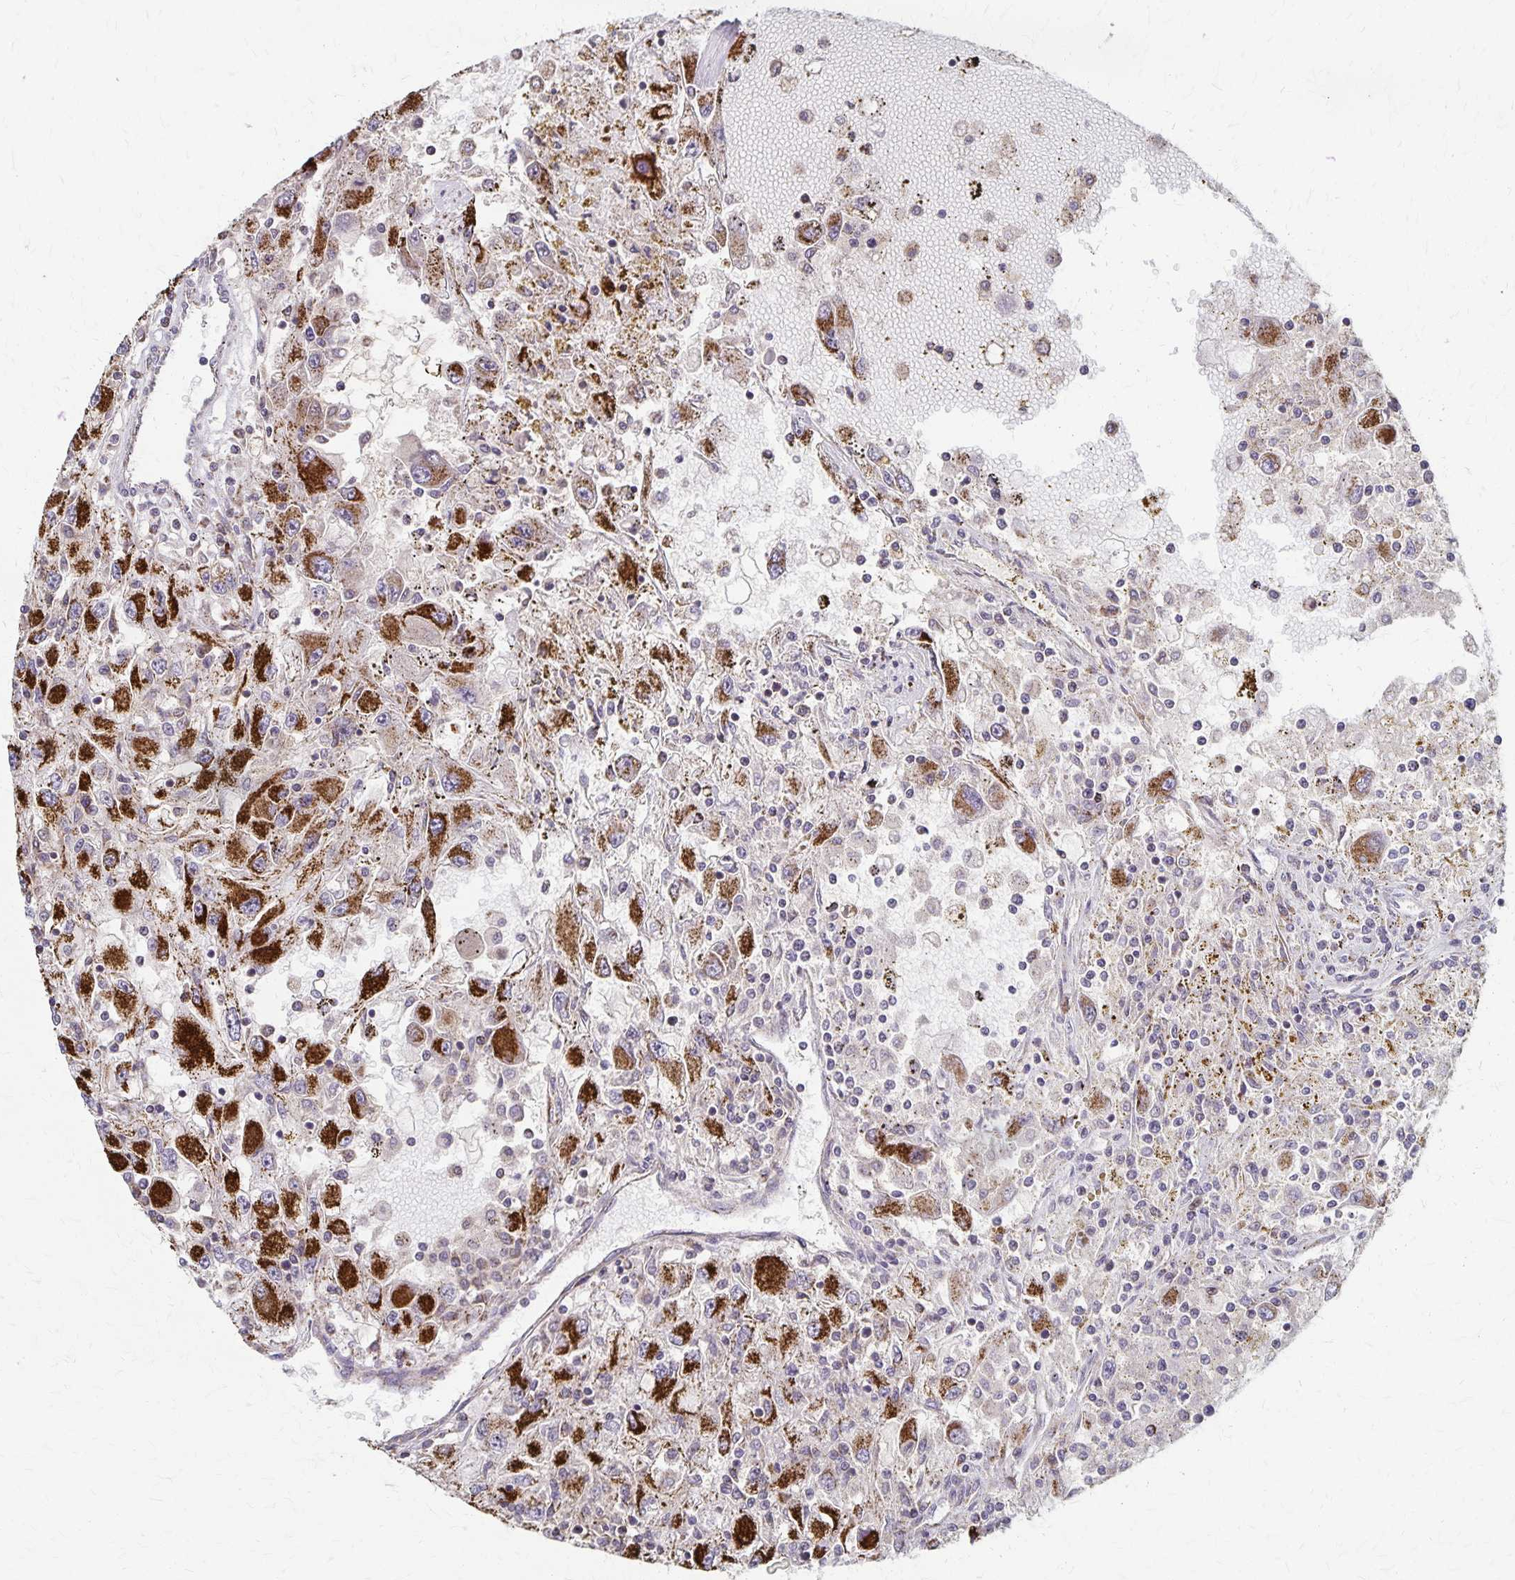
{"staining": {"intensity": "strong", "quantity": ">75%", "location": "cytoplasmic/membranous"}, "tissue": "renal cancer", "cell_type": "Tumor cells", "image_type": "cancer", "snomed": [{"axis": "morphology", "description": "Adenocarcinoma, NOS"}, {"axis": "topography", "description": "Kidney"}], "caption": "IHC of renal cancer (adenocarcinoma) exhibits high levels of strong cytoplasmic/membranous staining in about >75% of tumor cells.", "gene": "DYRK4", "patient": {"sex": "female", "age": 67}}